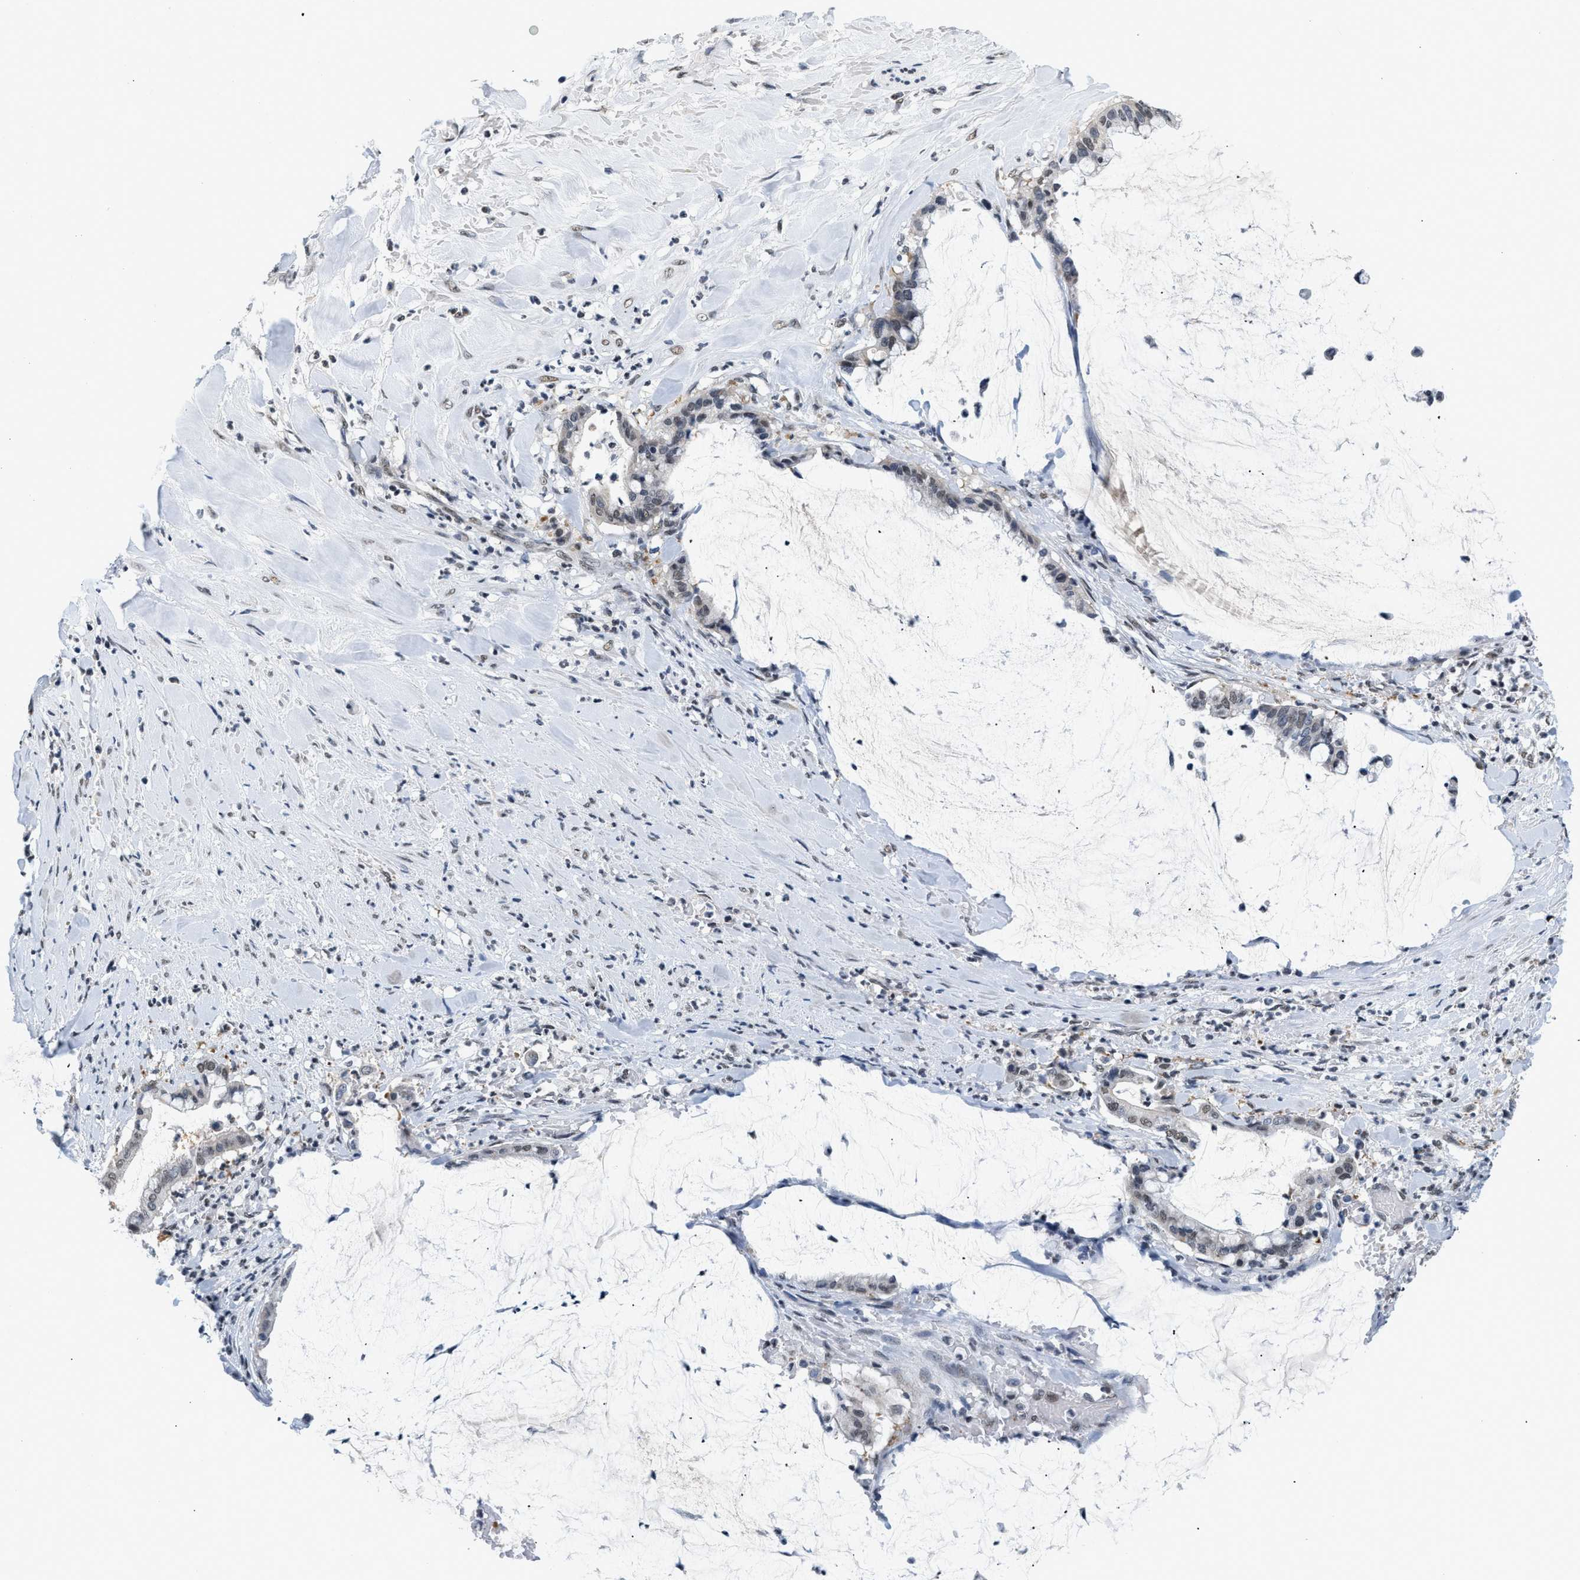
{"staining": {"intensity": "weak", "quantity": "<25%", "location": "nuclear"}, "tissue": "pancreatic cancer", "cell_type": "Tumor cells", "image_type": "cancer", "snomed": [{"axis": "morphology", "description": "Adenocarcinoma, NOS"}, {"axis": "topography", "description": "Pancreas"}], "caption": "IHC micrograph of human pancreatic adenocarcinoma stained for a protein (brown), which shows no expression in tumor cells. Brightfield microscopy of immunohistochemistry stained with DAB (brown) and hematoxylin (blue), captured at high magnification.", "gene": "RAF1", "patient": {"sex": "male", "age": 41}}